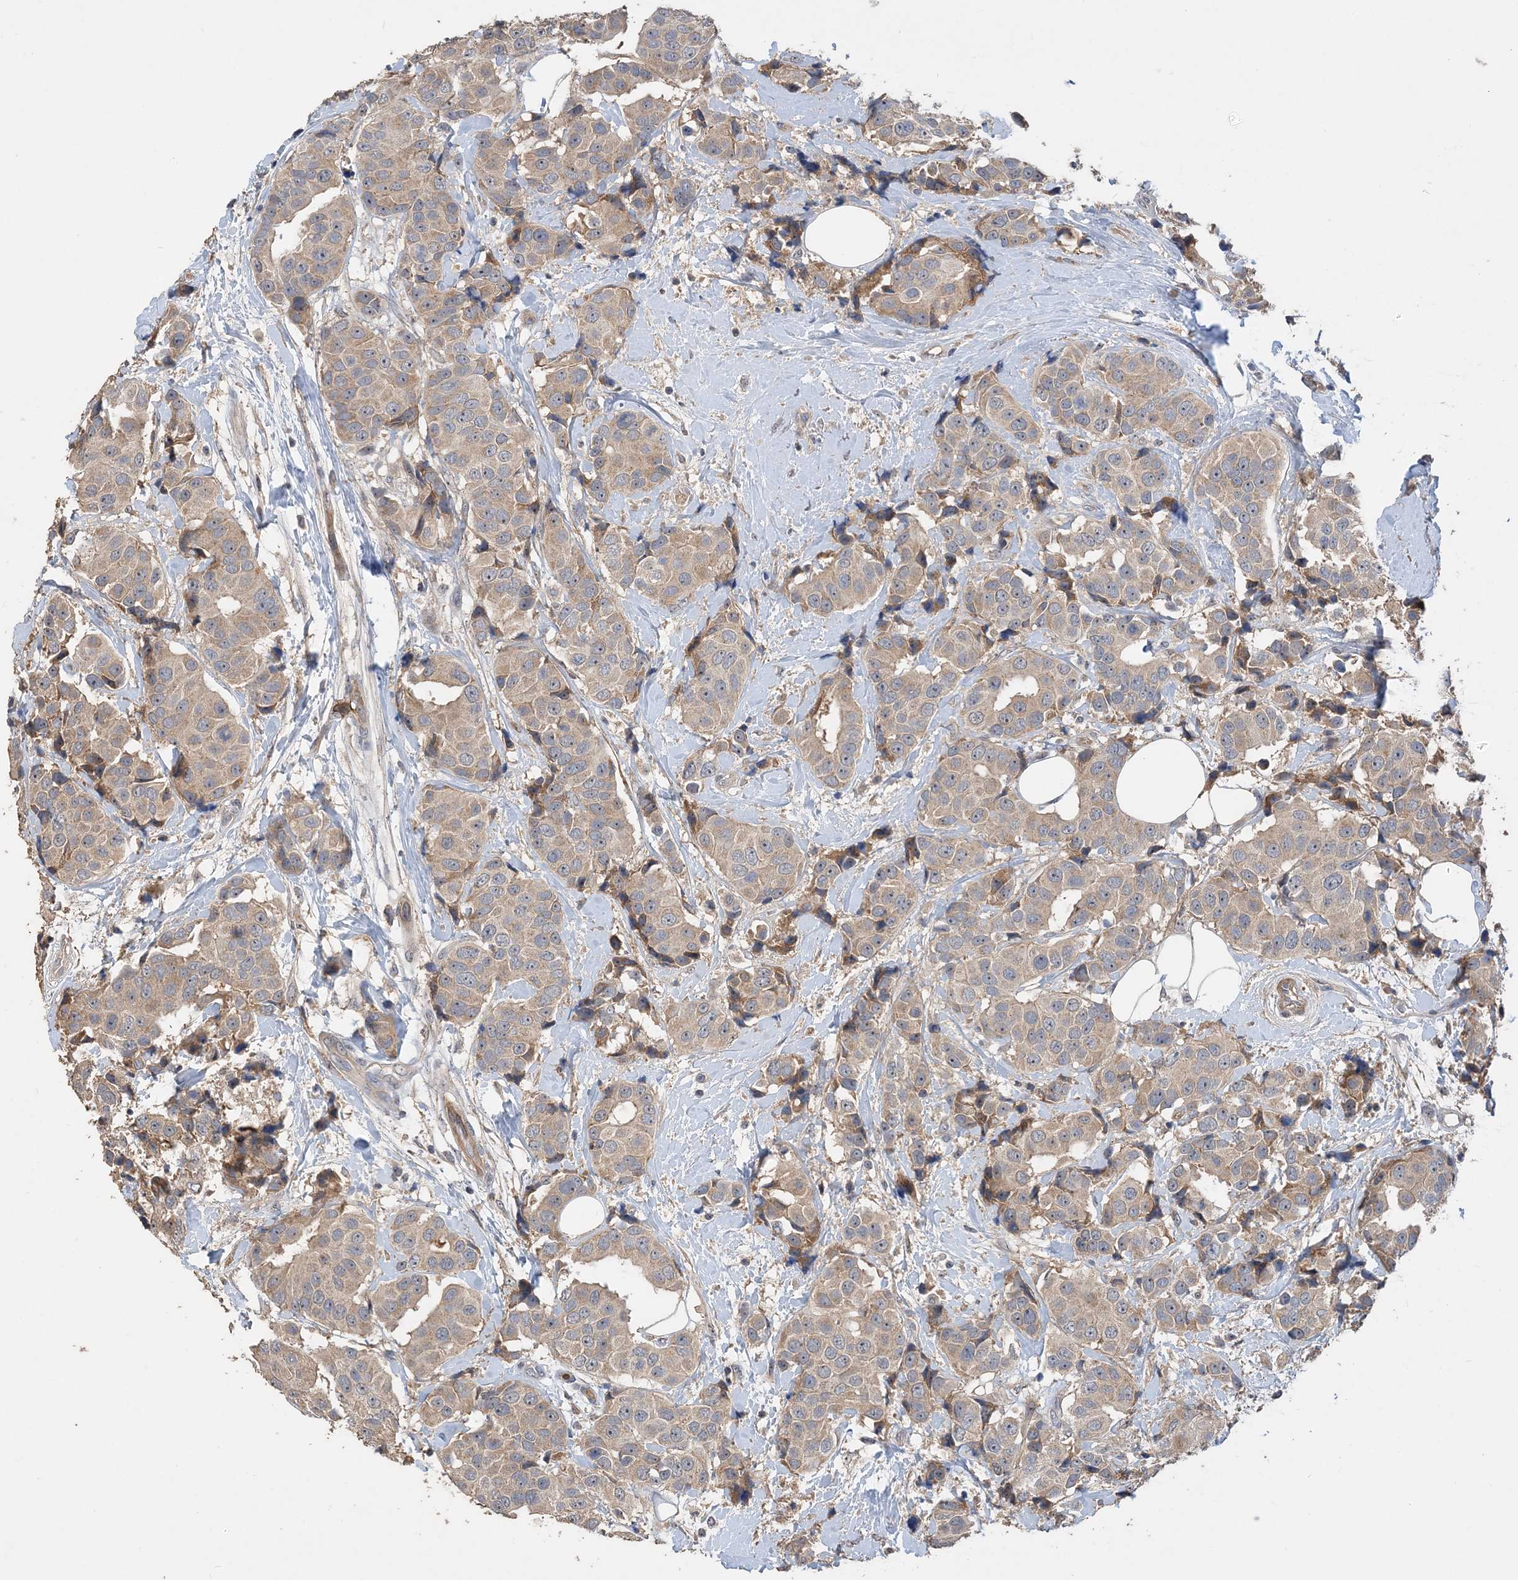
{"staining": {"intensity": "moderate", "quantity": ">75%", "location": "cytoplasmic/membranous"}, "tissue": "breast cancer", "cell_type": "Tumor cells", "image_type": "cancer", "snomed": [{"axis": "morphology", "description": "Normal tissue, NOS"}, {"axis": "morphology", "description": "Duct carcinoma"}, {"axis": "topography", "description": "Breast"}], "caption": "Tumor cells display medium levels of moderate cytoplasmic/membranous staining in approximately >75% of cells in human breast cancer. Immunohistochemistry (ihc) stains the protein of interest in brown and the nuclei are stained blue.", "gene": "GRINA", "patient": {"sex": "female", "age": 39}}